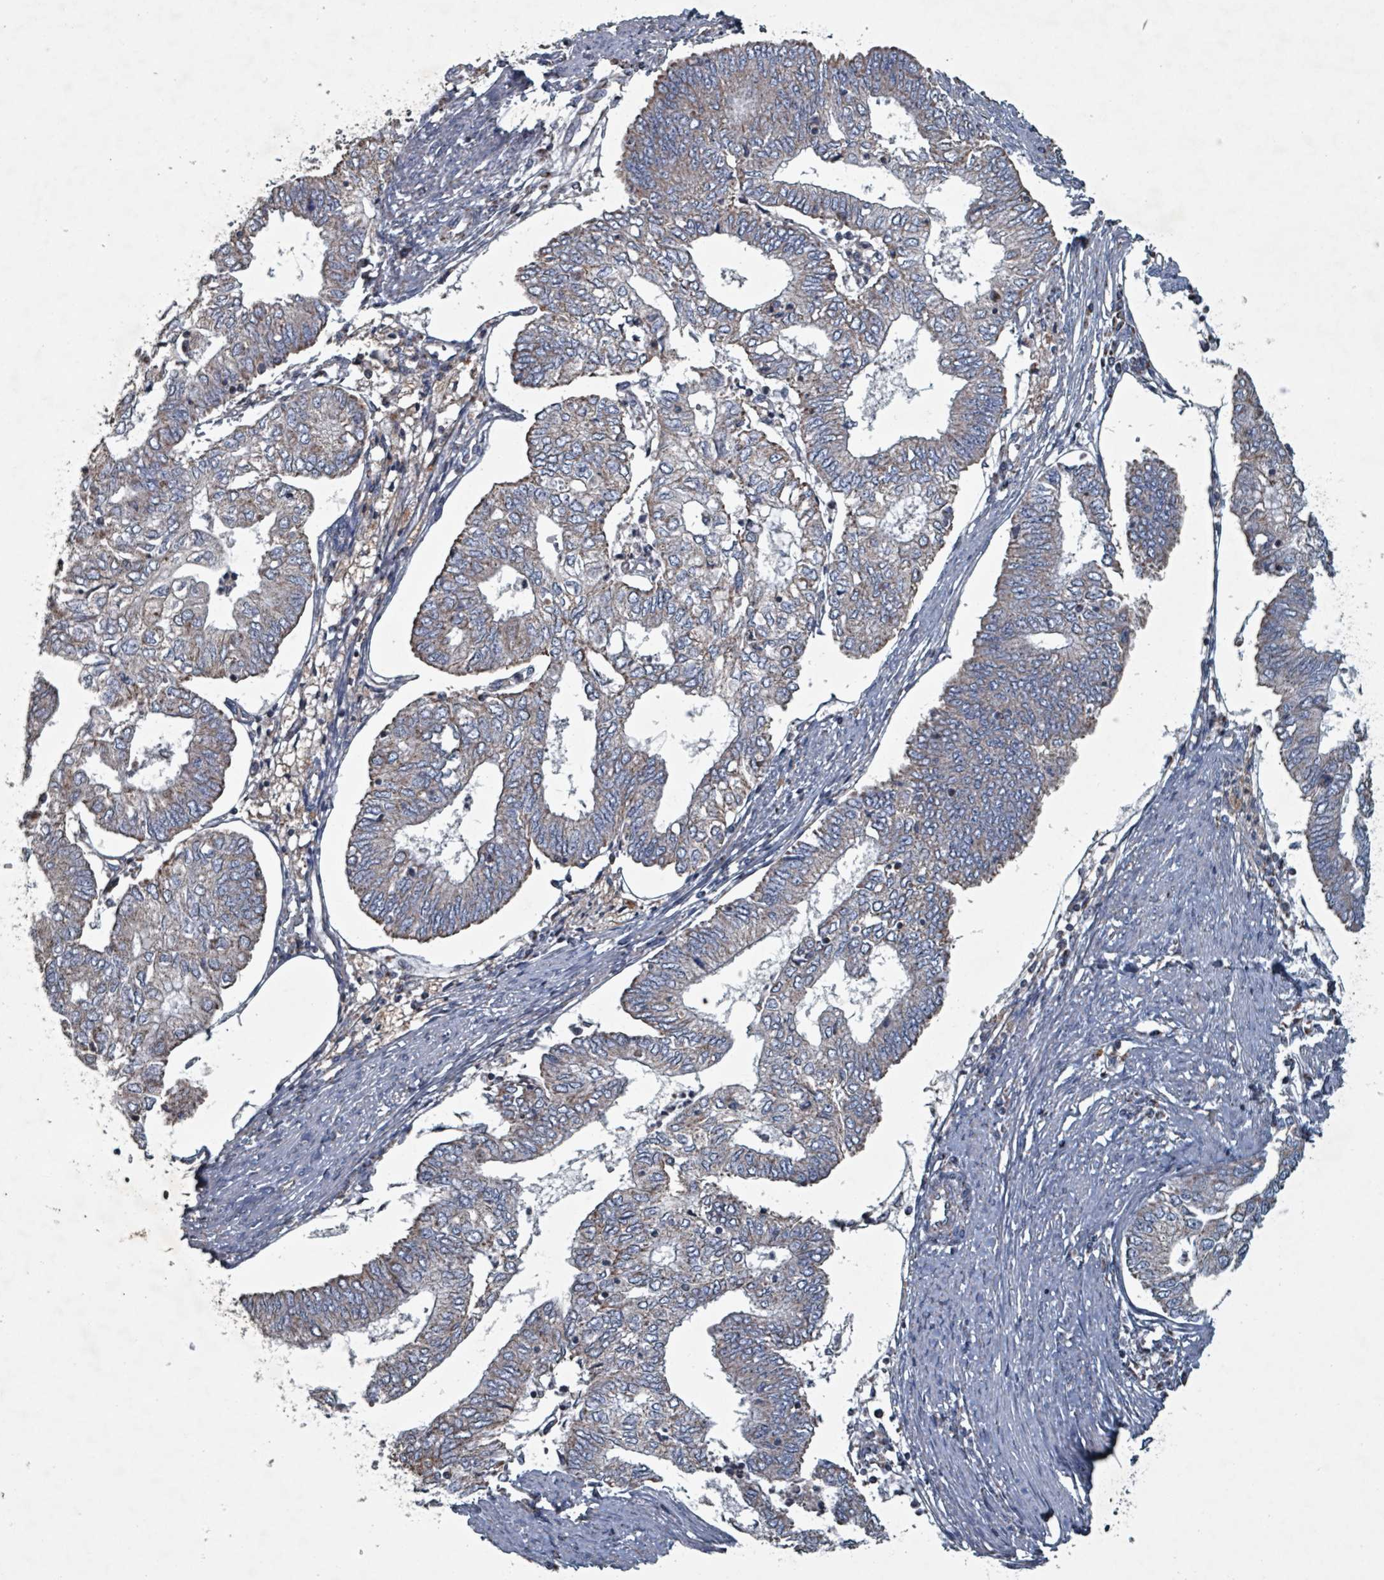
{"staining": {"intensity": "weak", "quantity": "25%-75%", "location": "cytoplasmic/membranous"}, "tissue": "endometrial cancer", "cell_type": "Tumor cells", "image_type": "cancer", "snomed": [{"axis": "morphology", "description": "Adenocarcinoma, NOS"}, {"axis": "topography", "description": "Endometrium"}], "caption": "Immunohistochemical staining of endometrial adenocarcinoma exhibits low levels of weak cytoplasmic/membranous positivity in about 25%-75% of tumor cells.", "gene": "ABHD18", "patient": {"sex": "female", "age": 68}}